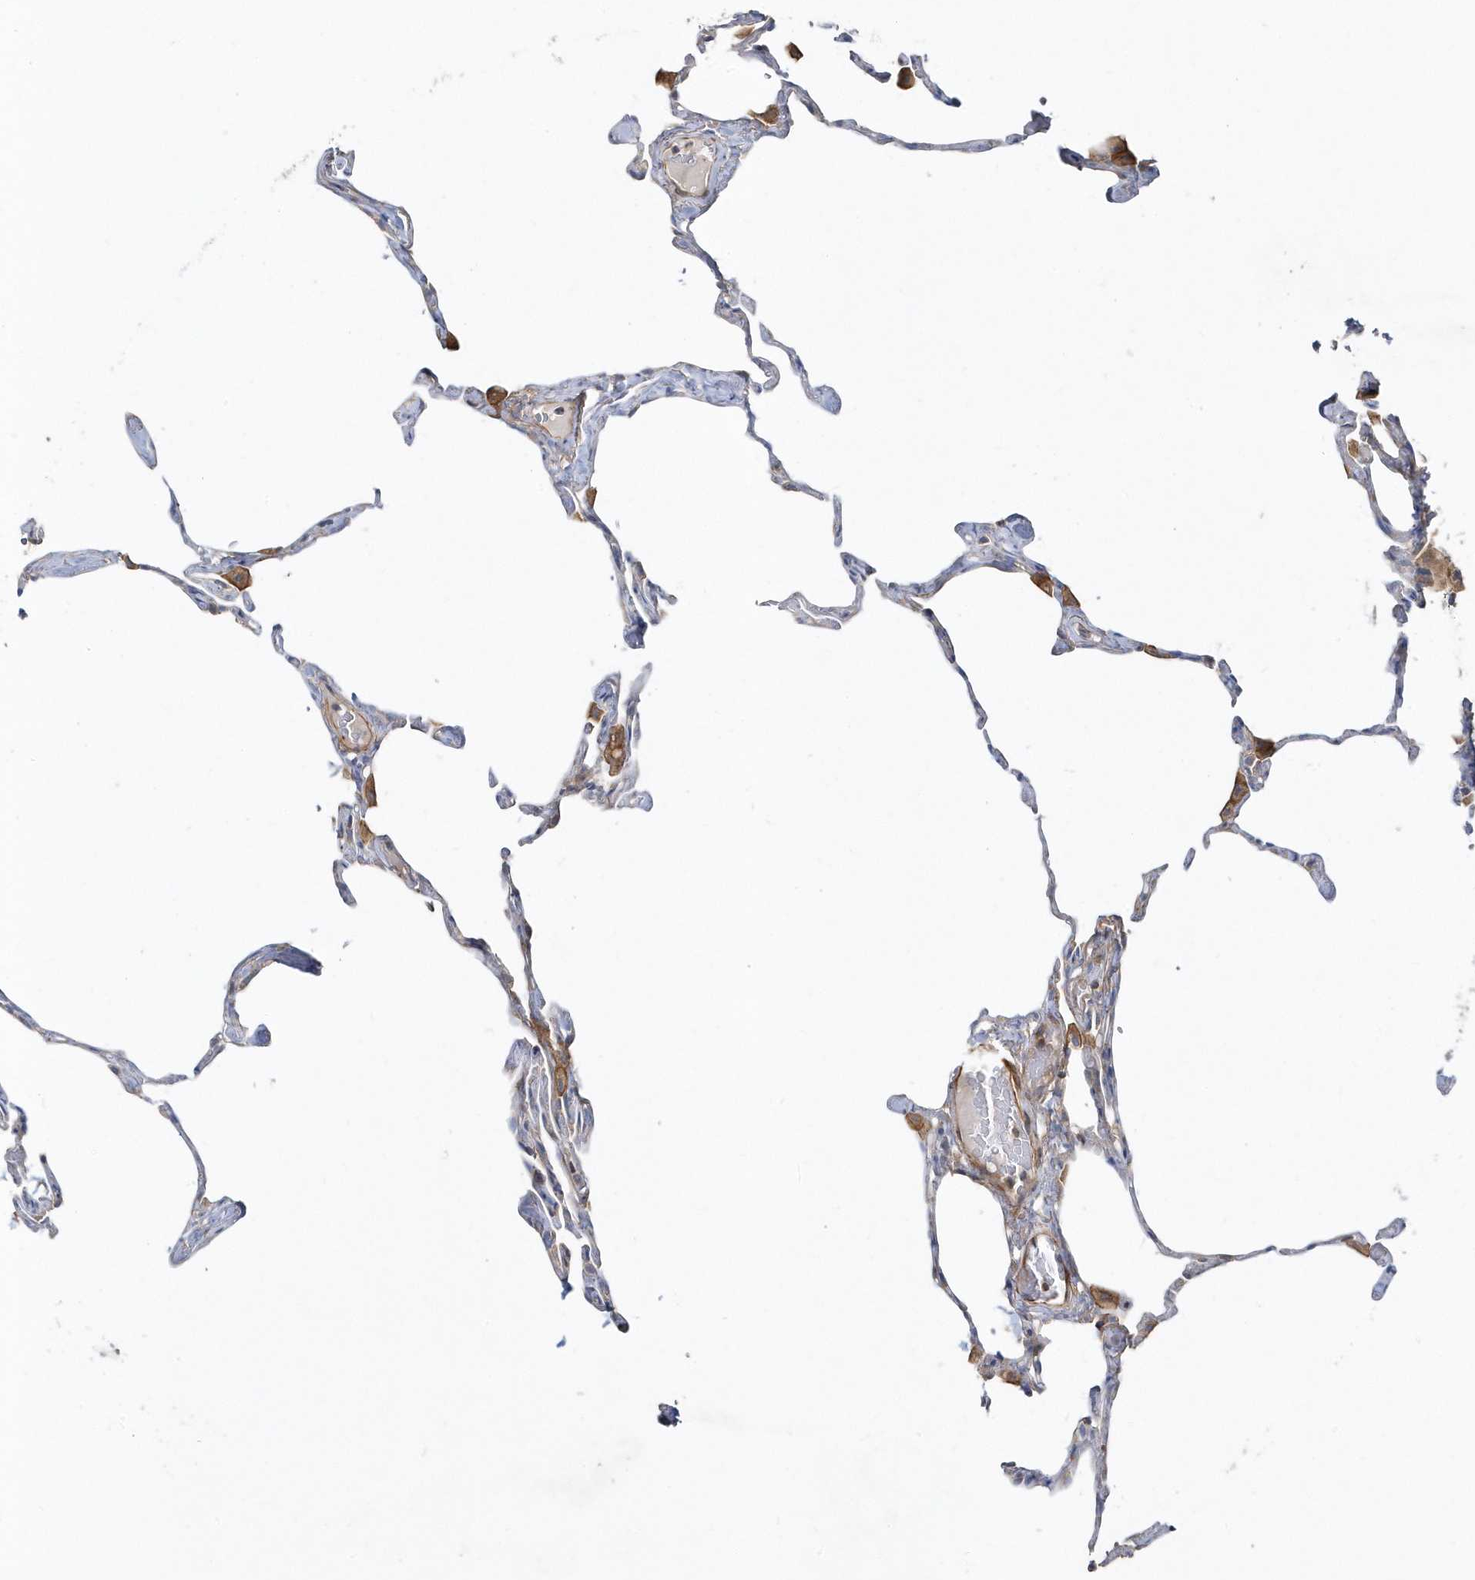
{"staining": {"intensity": "negative", "quantity": "none", "location": "none"}, "tissue": "lung", "cell_type": "Alveolar cells", "image_type": "normal", "snomed": [{"axis": "morphology", "description": "Normal tissue, NOS"}, {"axis": "topography", "description": "Lung"}], "caption": "This is an immunohistochemistry micrograph of unremarkable lung. There is no staining in alveolar cells.", "gene": "LEXM", "patient": {"sex": "male", "age": 65}}